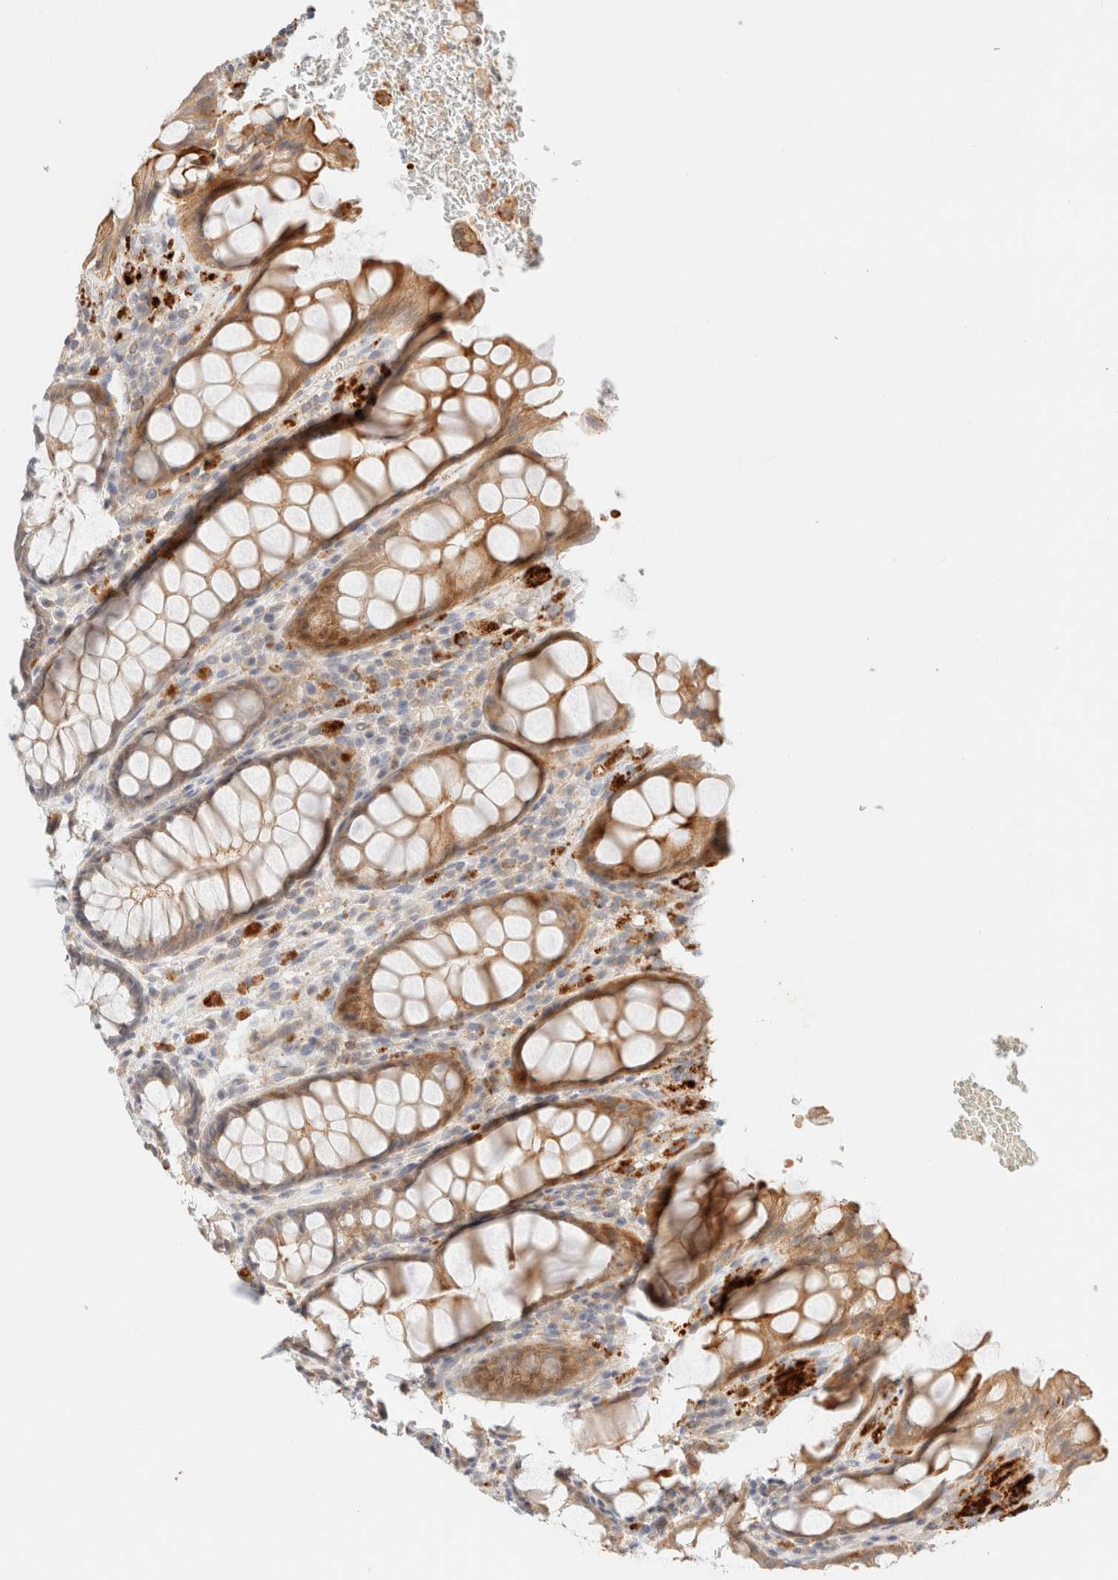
{"staining": {"intensity": "moderate", "quantity": ">75%", "location": "cytoplasmic/membranous"}, "tissue": "rectum", "cell_type": "Glandular cells", "image_type": "normal", "snomed": [{"axis": "morphology", "description": "Normal tissue, NOS"}, {"axis": "topography", "description": "Rectum"}], "caption": "Immunohistochemical staining of benign human rectum reveals >75% levels of moderate cytoplasmic/membranous protein expression in about >75% of glandular cells.", "gene": "SGSM2", "patient": {"sex": "male", "age": 64}}